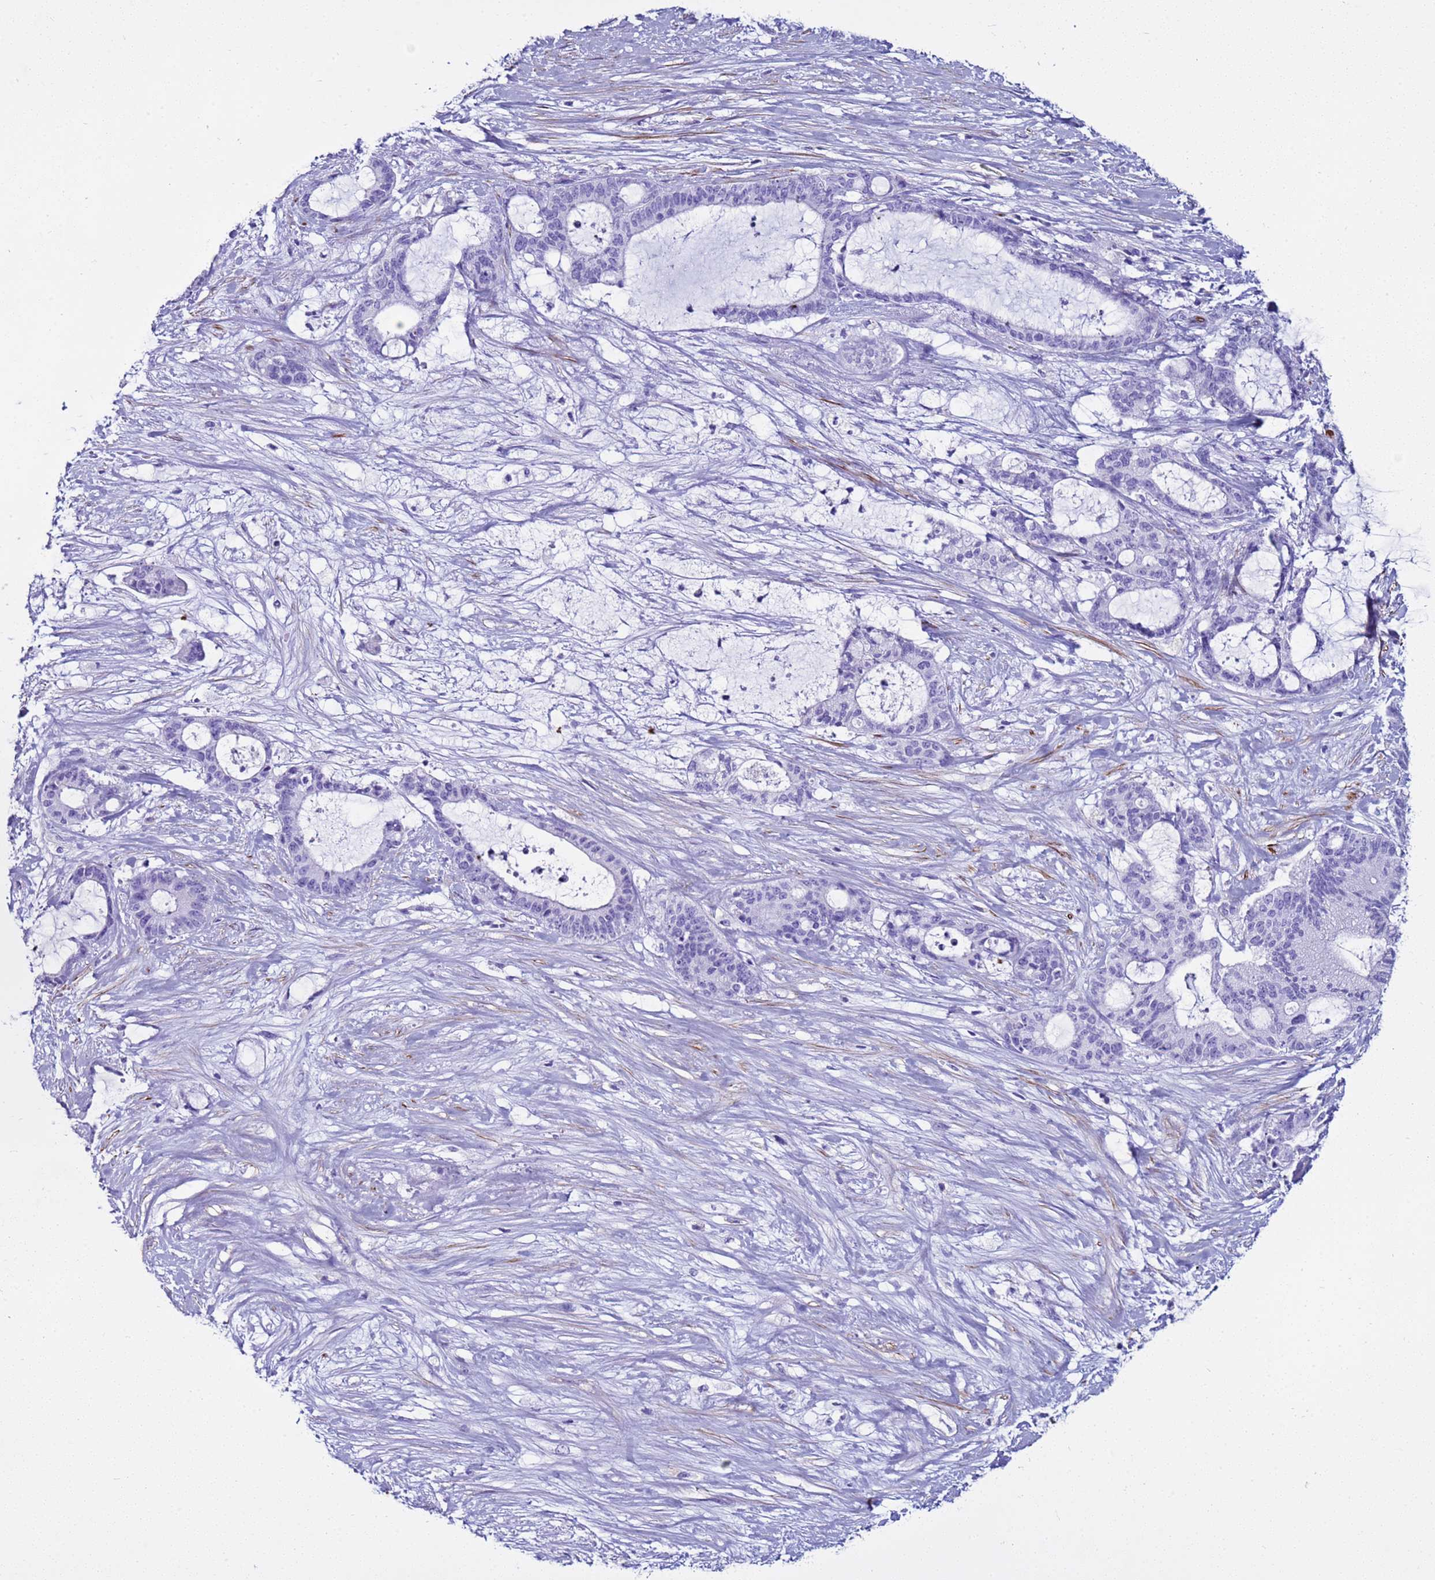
{"staining": {"intensity": "negative", "quantity": "none", "location": "none"}, "tissue": "liver cancer", "cell_type": "Tumor cells", "image_type": "cancer", "snomed": [{"axis": "morphology", "description": "Normal tissue, NOS"}, {"axis": "morphology", "description": "Cholangiocarcinoma"}, {"axis": "topography", "description": "Liver"}, {"axis": "topography", "description": "Peripheral nerve tissue"}], "caption": "Tumor cells show no significant expression in liver cholangiocarcinoma. (DAB immunohistochemistry (IHC) with hematoxylin counter stain).", "gene": "LCMT1", "patient": {"sex": "female", "age": 73}}